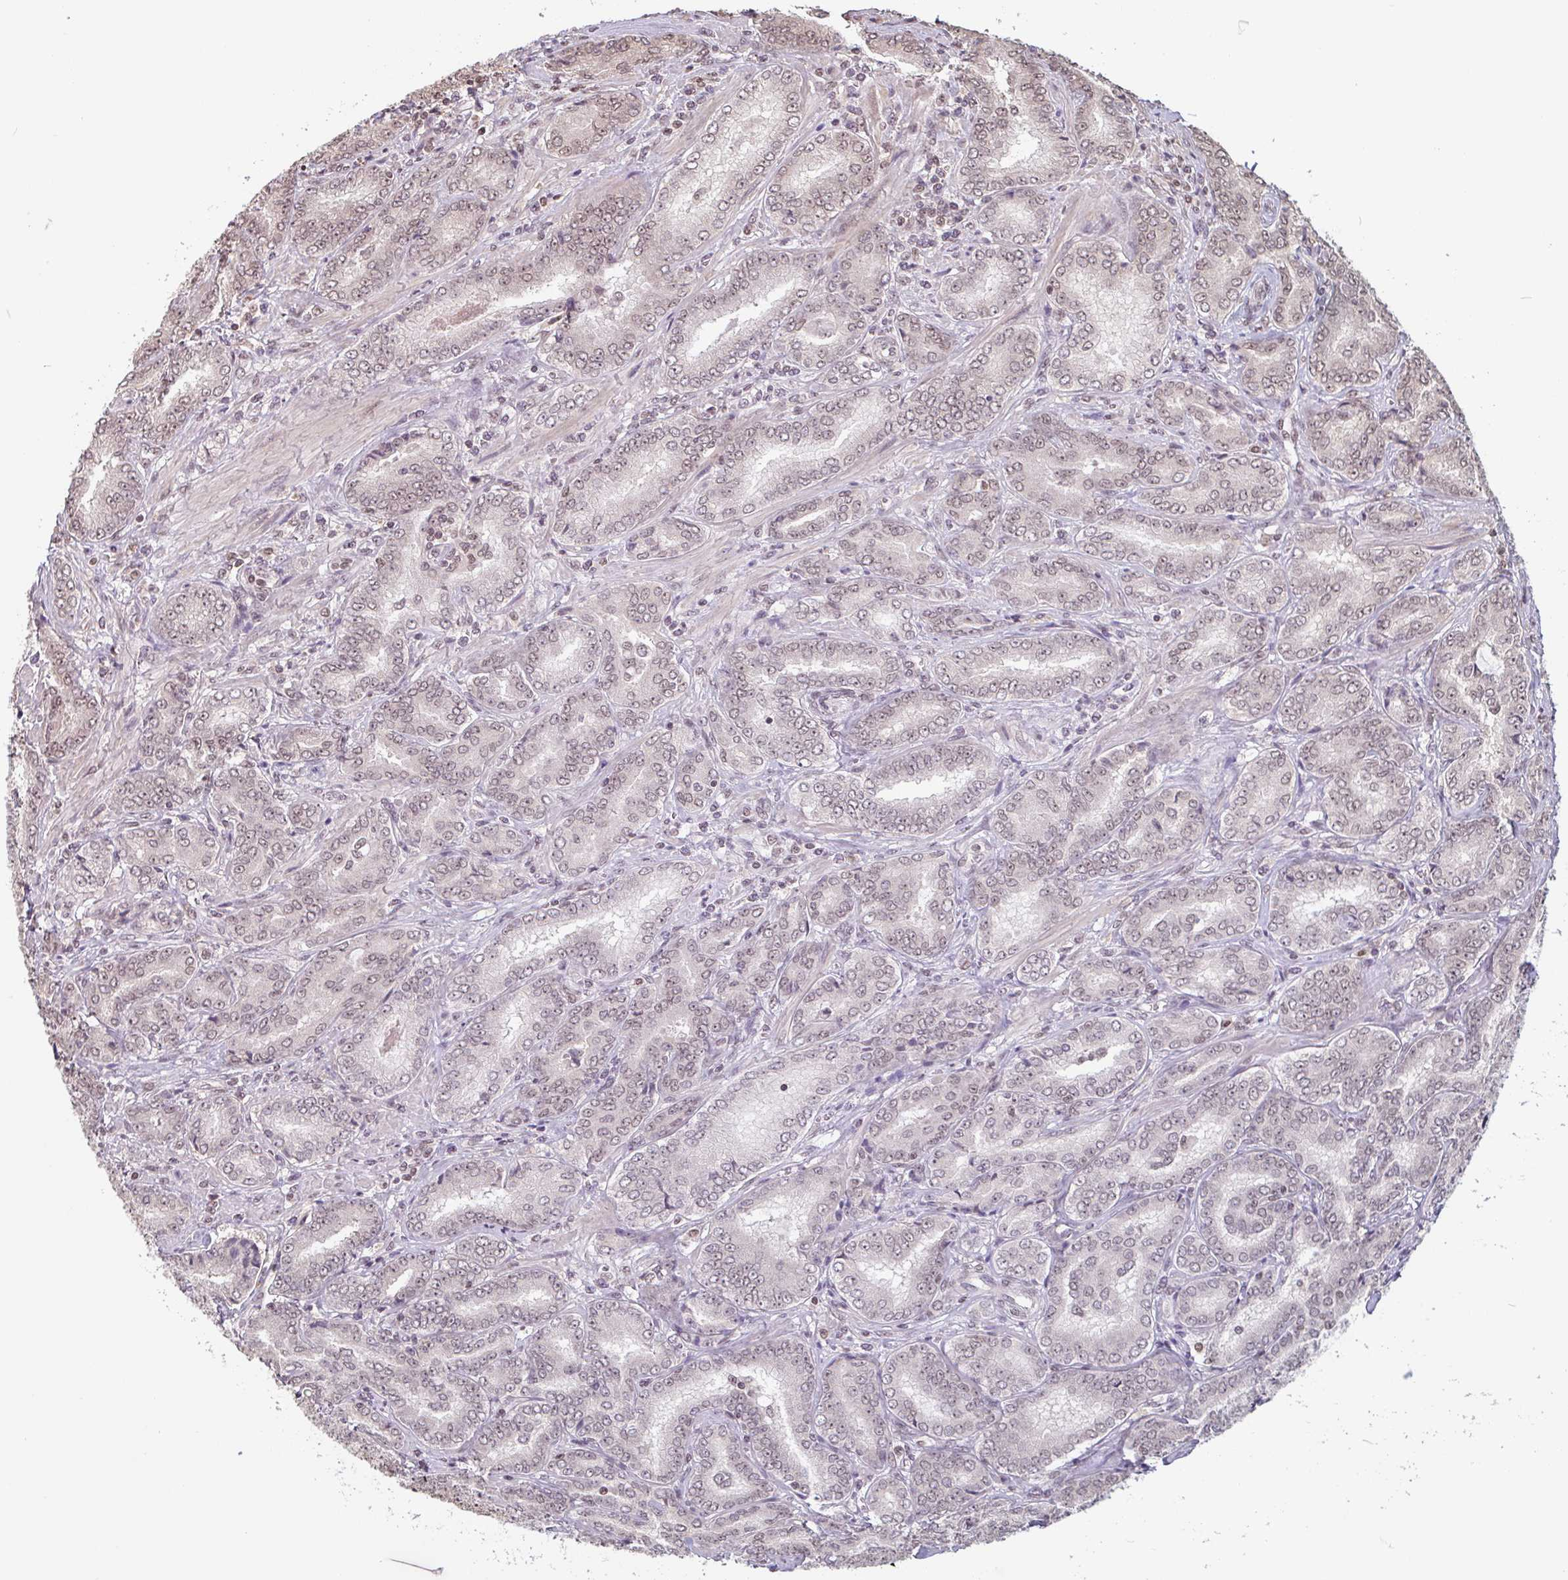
{"staining": {"intensity": "weak", "quantity": ">75%", "location": "nuclear"}, "tissue": "prostate cancer", "cell_type": "Tumor cells", "image_type": "cancer", "snomed": [{"axis": "morphology", "description": "Adenocarcinoma, High grade"}, {"axis": "topography", "description": "Prostate"}], "caption": "Immunohistochemical staining of prostate cancer (adenocarcinoma (high-grade)) displays weak nuclear protein expression in about >75% of tumor cells.", "gene": "DR1", "patient": {"sex": "male", "age": 72}}